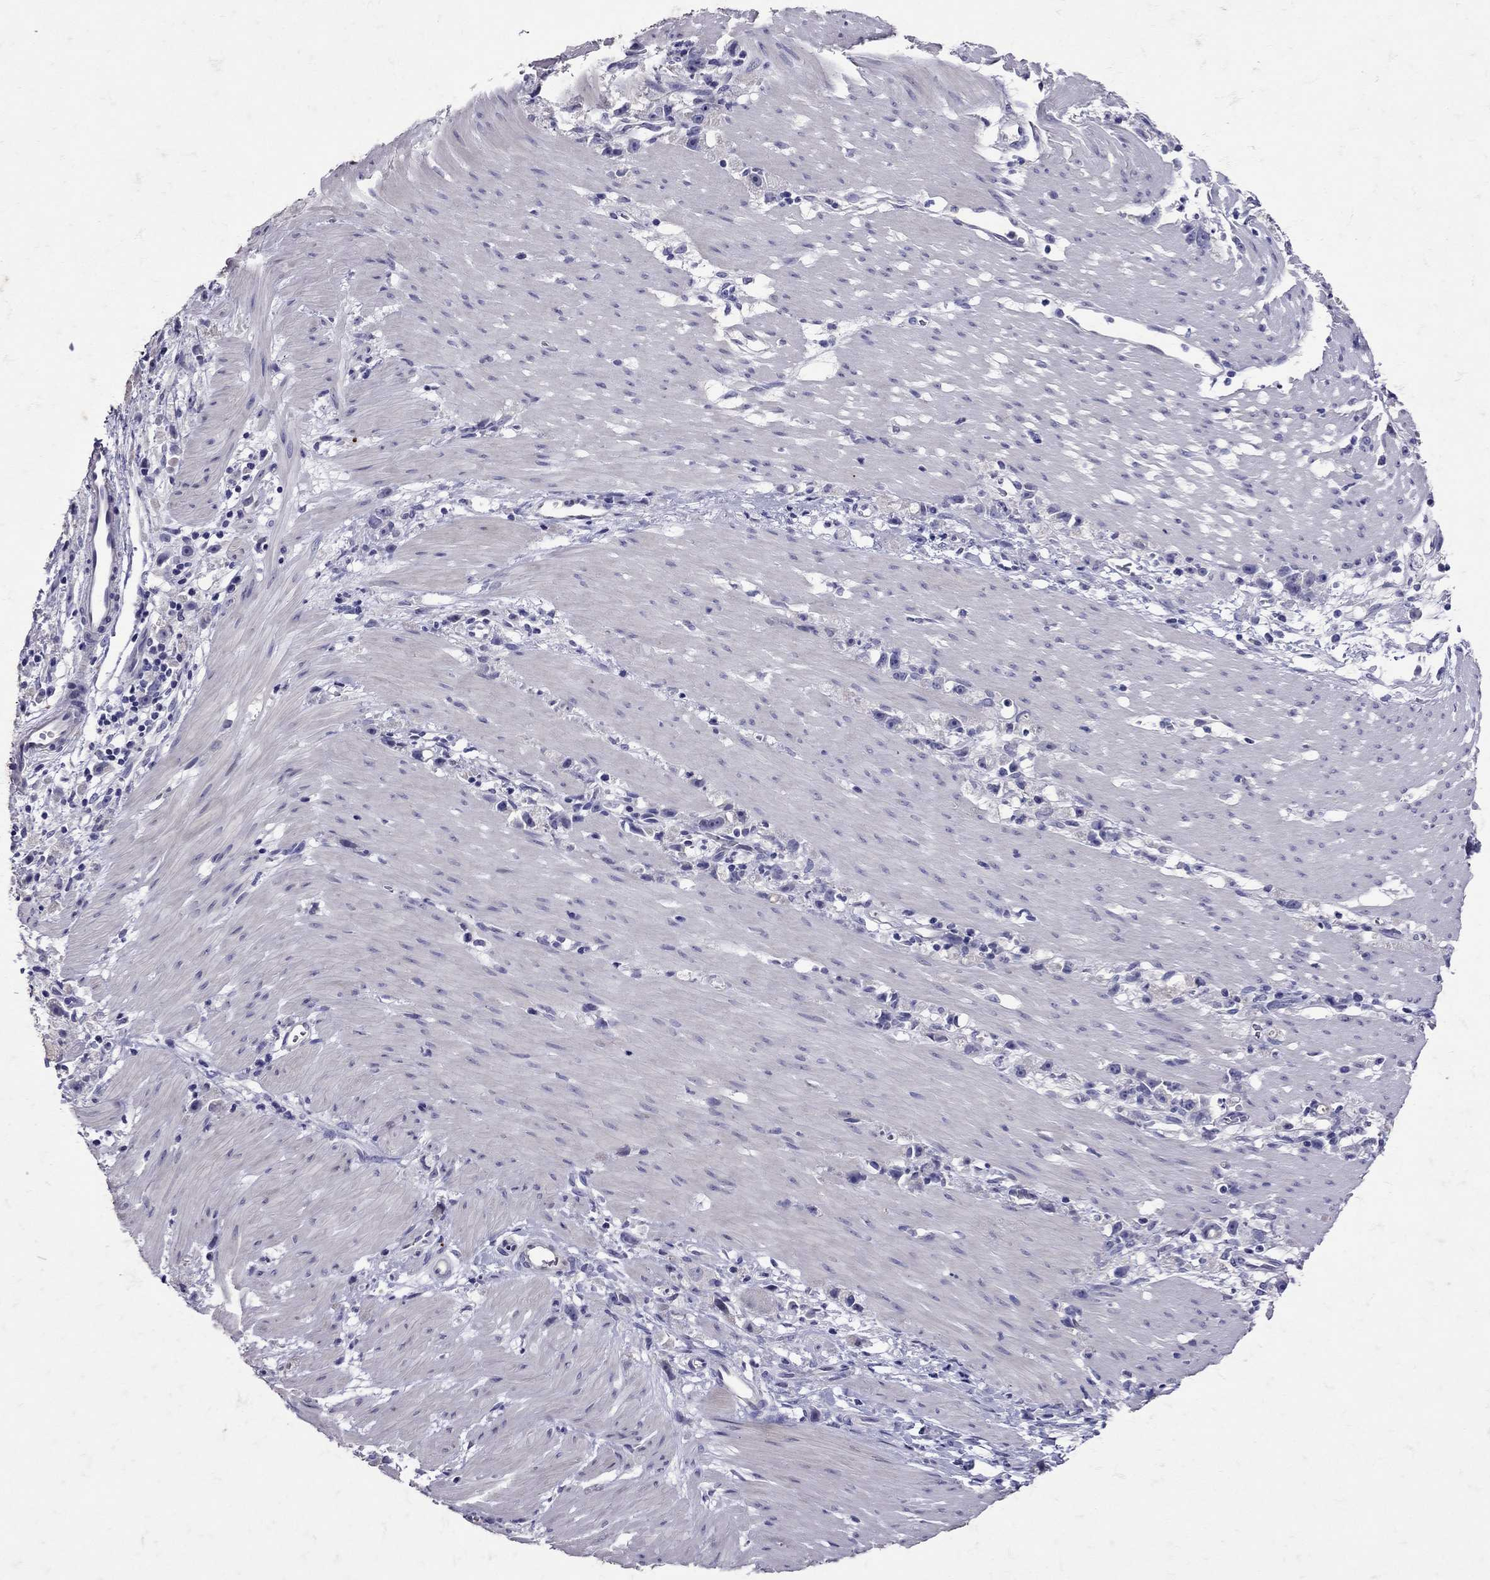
{"staining": {"intensity": "negative", "quantity": "none", "location": "none"}, "tissue": "stomach cancer", "cell_type": "Tumor cells", "image_type": "cancer", "snomed": [{"axis": "morphology", "description": "Adenocarcinoma, NOS"}, {"axis": "topography", "description": "Stomach"}], "caption": "High magnification brightfield microscopy of stomach cancer stained with DAB (brown) and counterstained with hematoxylin (blue): tumor cells show no significant staining.", "gene": "SST", "patient": {"sex": "female", "age": 59}}